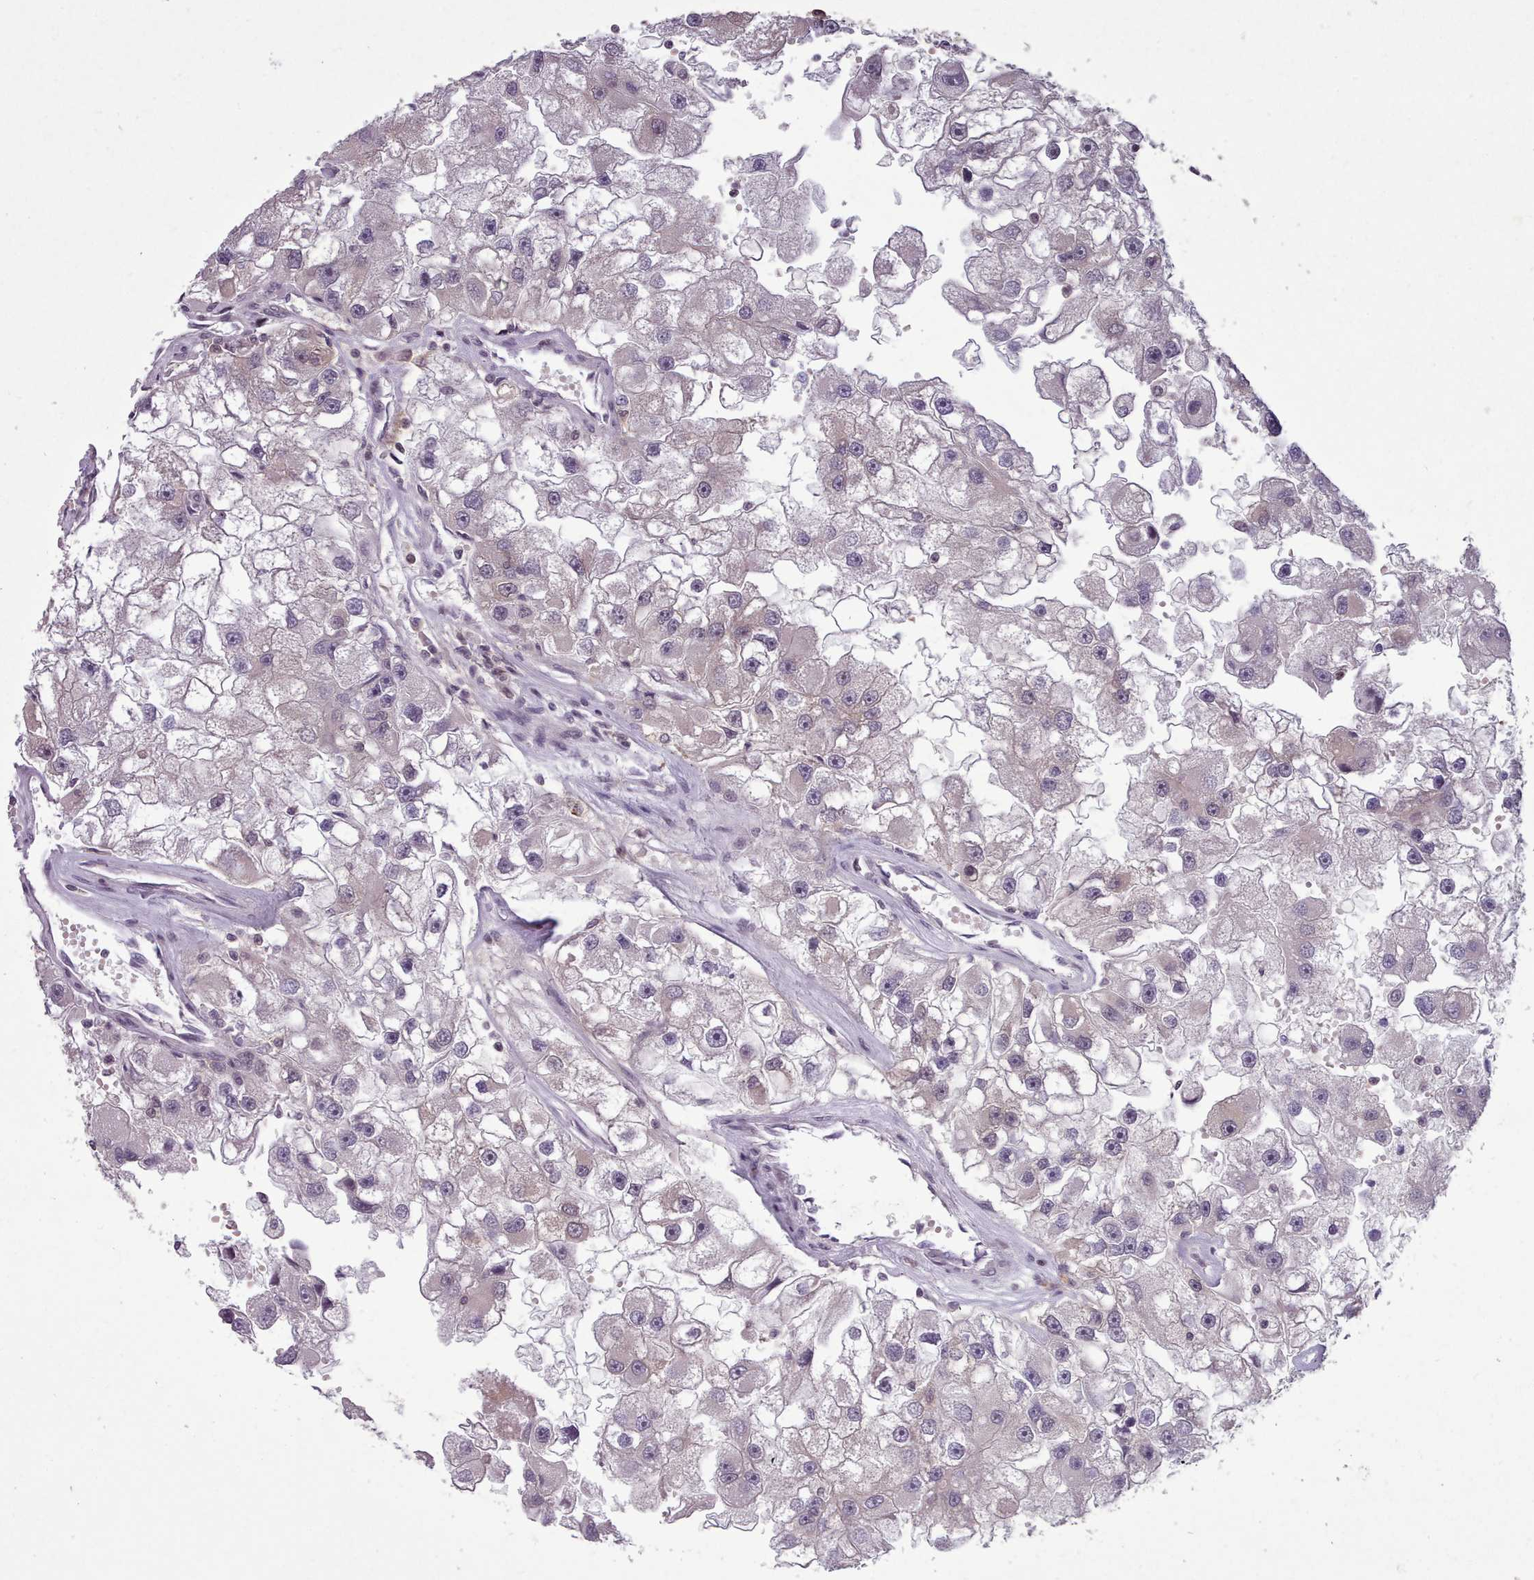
{"staining": {"intensity": "negative", "quantity": "none", "location": "none"}, "tissue": "renal cancer", "cell_type": "Tumor cells", "image_type": "cancer", "snomed": [{"axis": "morphology", "description": "Adenocarcinoma, NOS"}, {"axis": "topography", "description": "Kidney"}], "caption": "There is no significant expression in tumor cells of adenocarcinoma (renal). (Immunohistochemistry, brightfield microscopy, high magnification).", "gene": "ENSA", "patient": {"sex": "male", "age": 63}}